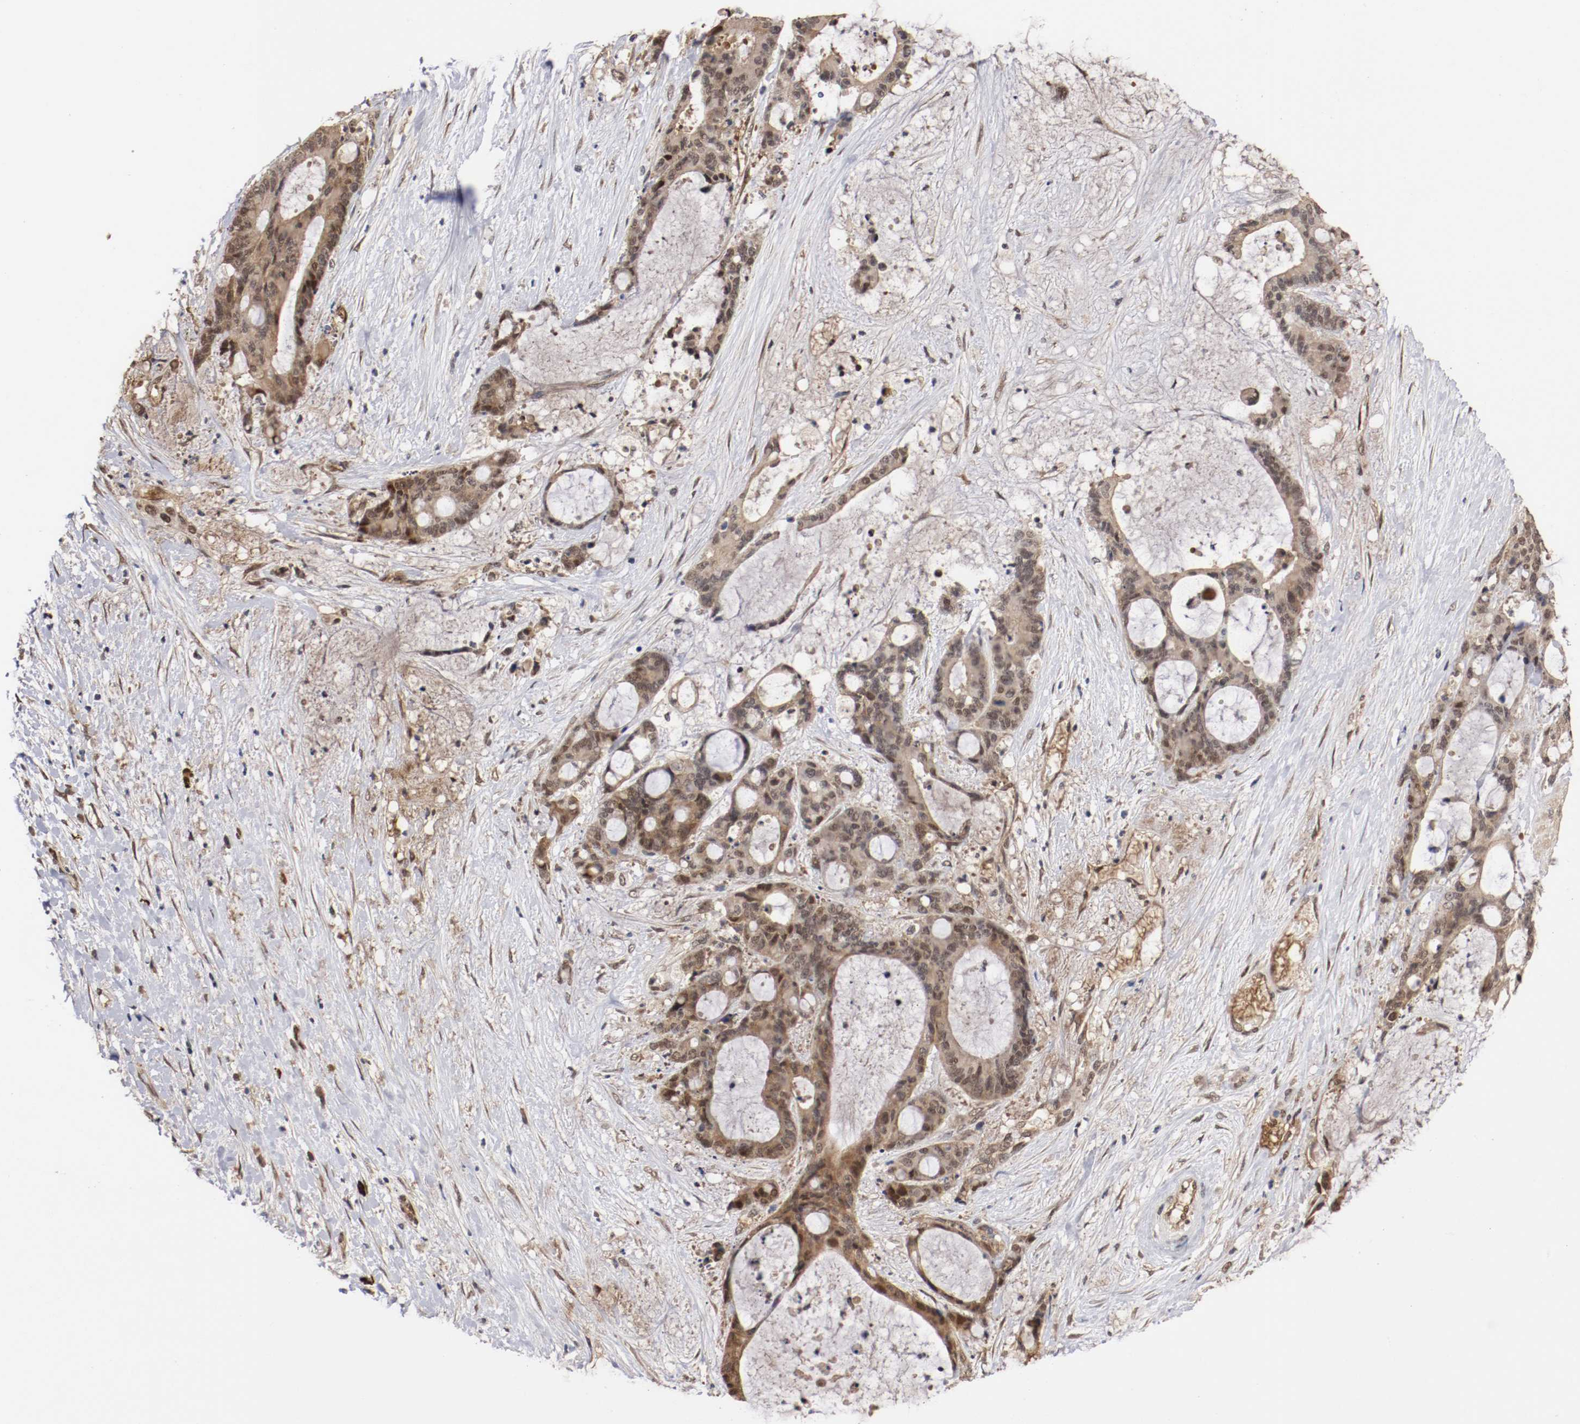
{"staining": {"intensity": "weak", "quantity": "25%-75%", "location": "cytoplasmic/membranous,nuclear"}, "tissue": "liver cancer", "cell_type": "Tumor cells", "image_type": "cancer", "snomed": [{"axis": "morphology", "description": "Cholangiocarcinoma"}, {"axis": "topography", "description": "Liver"}], "caption": "This is a micrograph of immunohistochemistry (IHC) staining of liver cancer, which shows weak positivity in the cytoplasmic/membranous and nuclear of tumor cells.", "gene": "DNMT3B", "patient": {"sex": "female", "age": 73}}